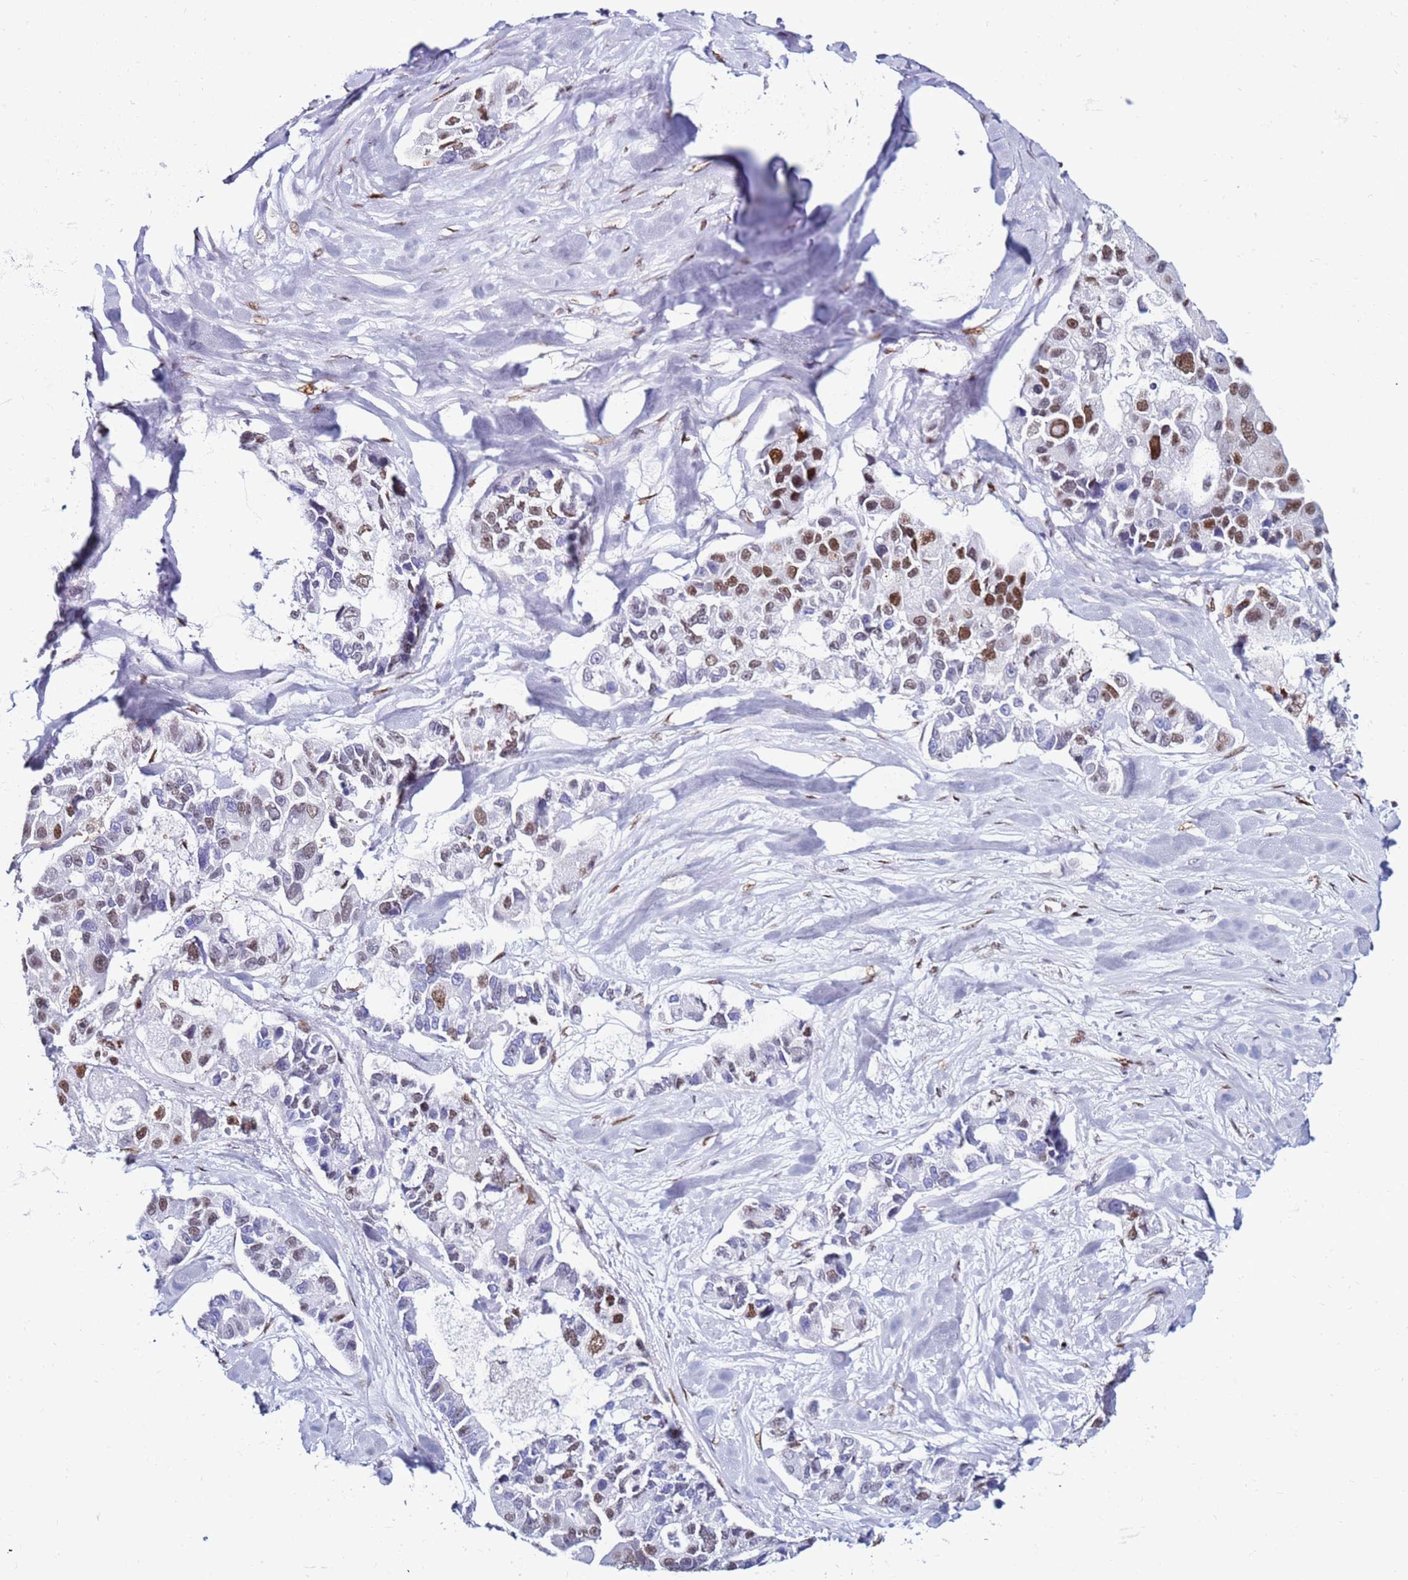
{"staining": {"intensity": "strong", "quantity": "<25%", "location": "nuclear"}, "tissue": "lung cancer", "cell_type": "Tumor cells", "image_type": "cancer", "snomed": [{"axis": "morphology", "description": "Adenocarcinoma, NOS"}, {"axis": "topography", "description": "Lung"}], "caption": "Immunohistochemical staining of lung adenocarcinoma shows medium levels of strong nuclear expression in about <25% of tumor cells.", "gene": "KPNA4", "patient": {"sex": "female", "age": 54}}